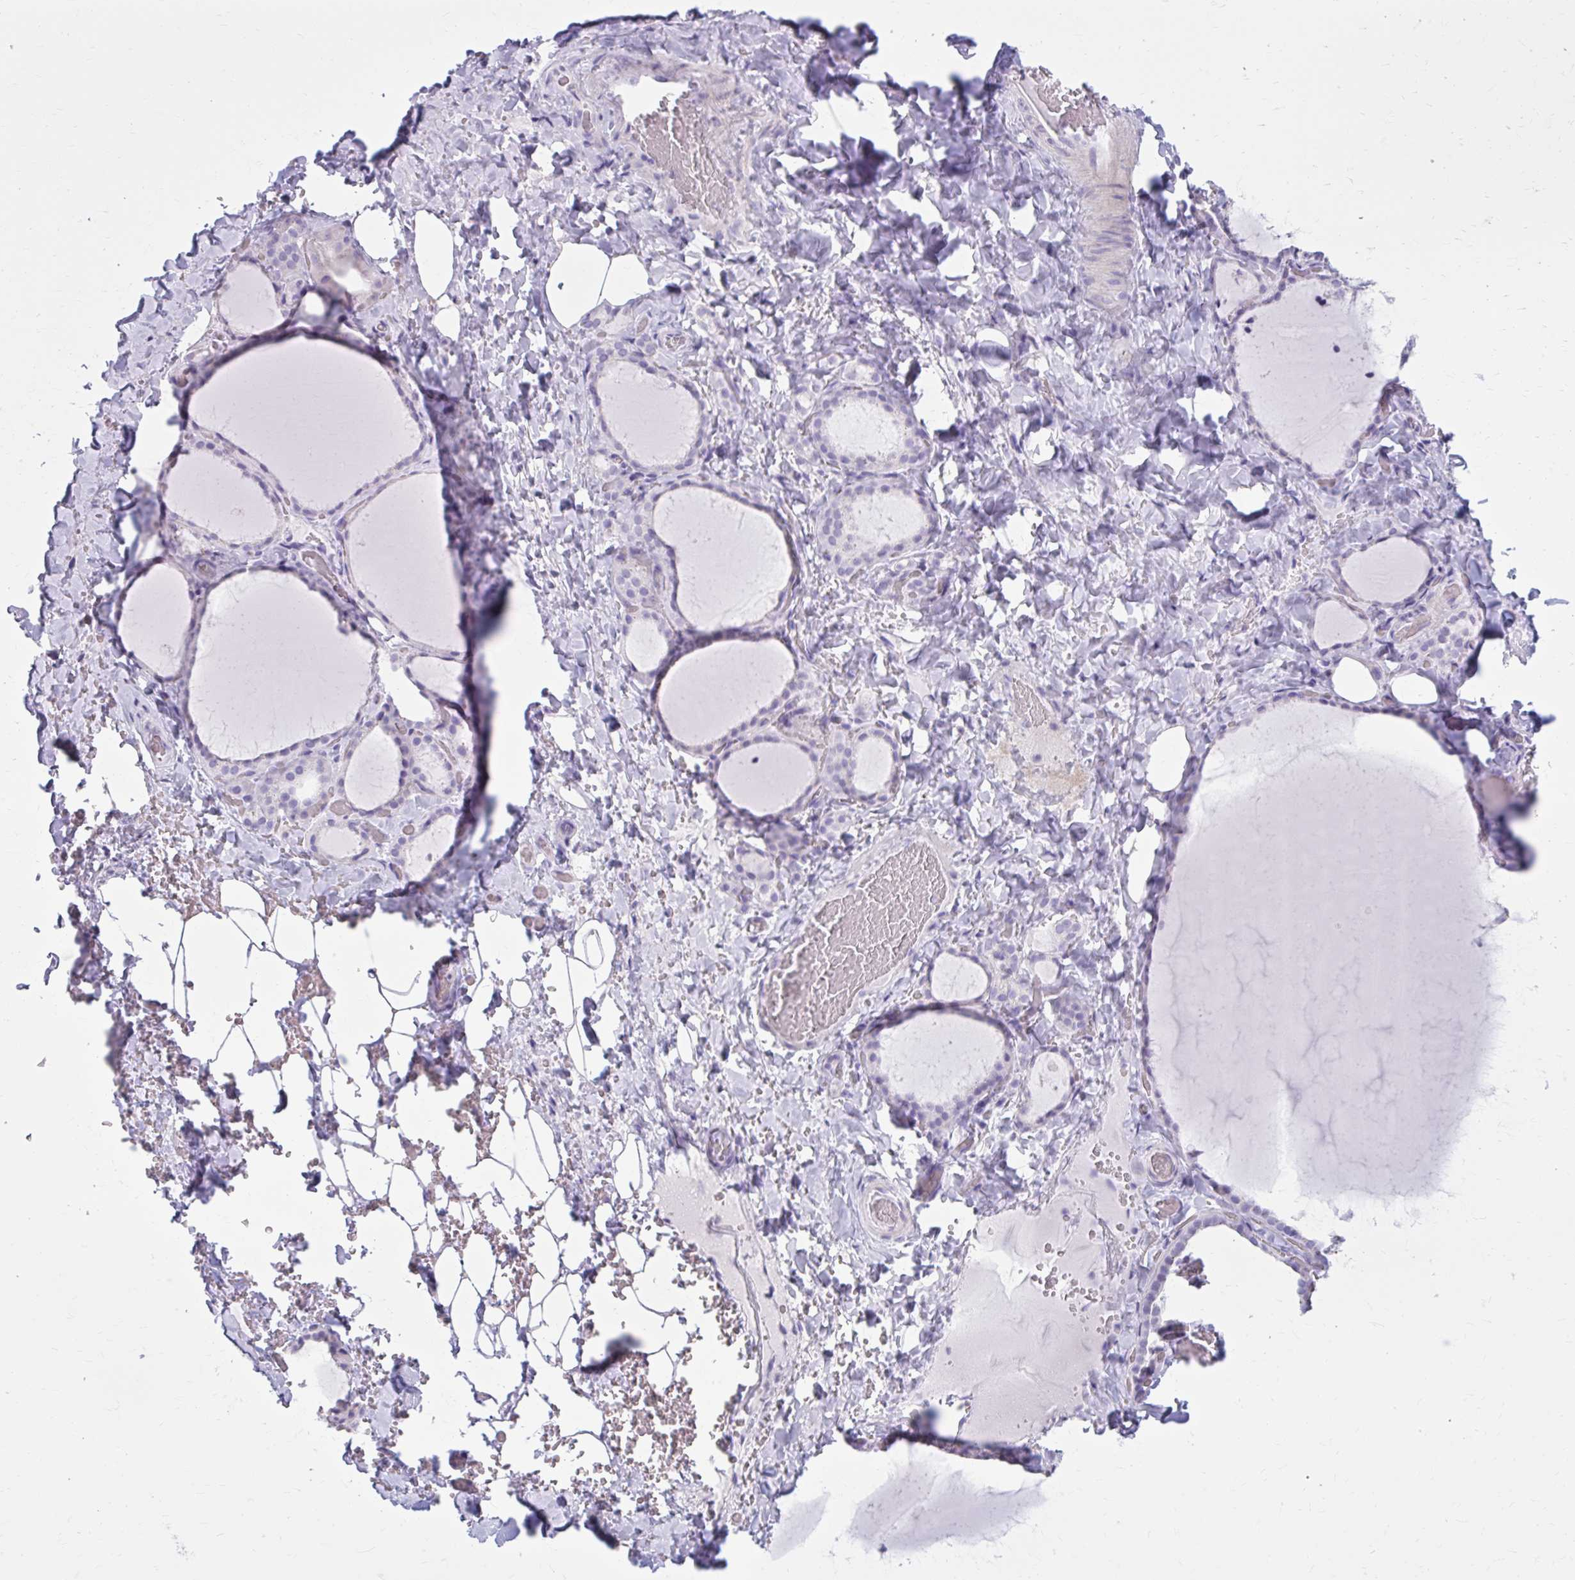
{"staining": {"intensity": "negative", "quantity": "none", "location": "none"}, "tissue": "thyroid gland", "cell_type": "Glandular cells", "image_type": "normal", "snomed": [{"axis": "morphology", "description": "Normal tissue, NOS"}, {"axis": "topography", "description": "Thyroid gland"}], "caption": "A high-resolution histopathology image shows IHC staining of normal thyroid gland, which reveals no significant expression in glandular cells. (Stains: DAB (3,3'-diaminobenzidine) IHC with hematoxylin counter stain, Microscopy: brightfield microscopy at high magnification).", "gene": "OR4B1", "patient": {"sex": "female", "age": 22}}